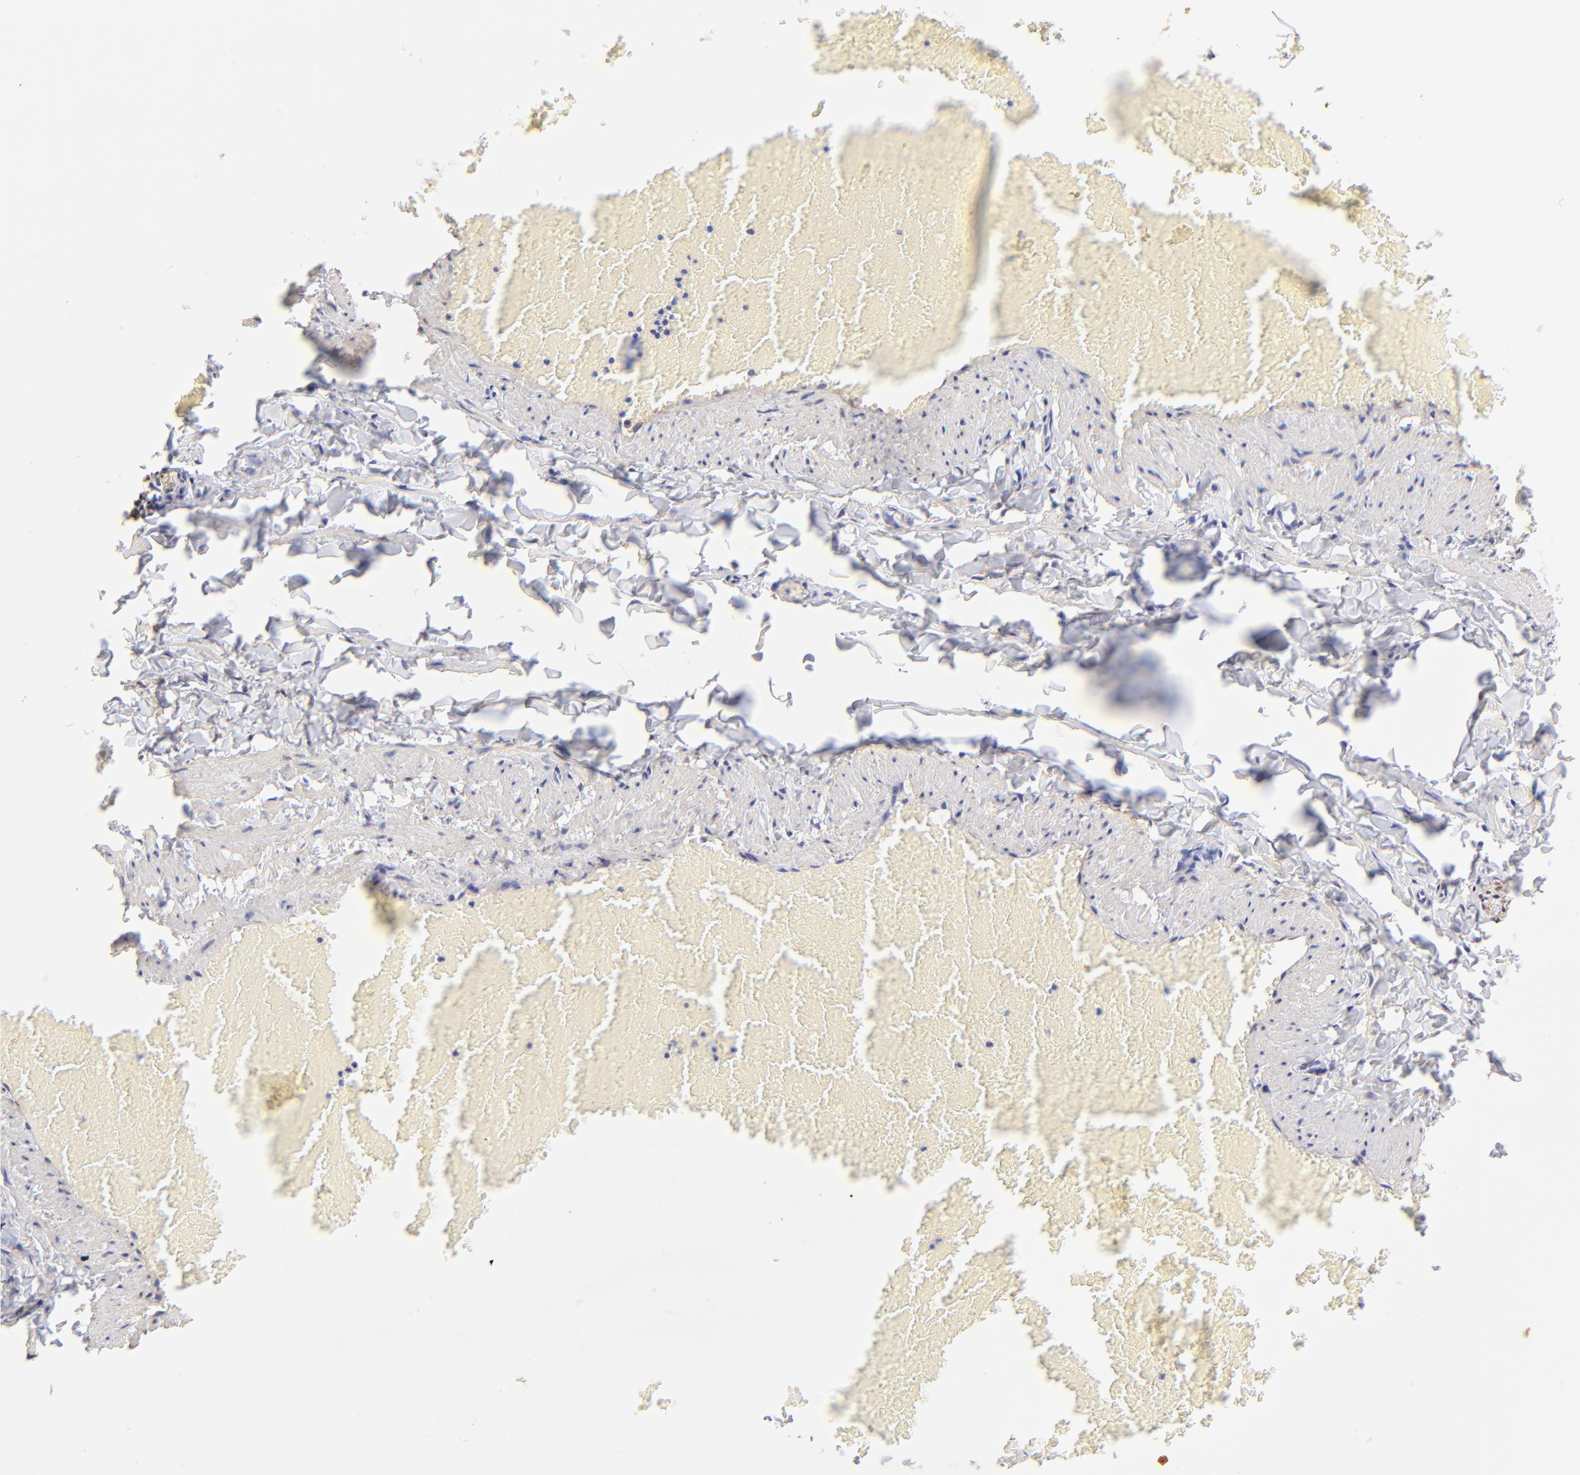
{"staining": {"intensity": "weak", "quantity": ">75%", "location": "cytoplasmic/membranous"}, "tissue": "adipose tissue", "cell_type": "Adipocytes", "image_type": "normal", "snomed": [{"axis": "morphology", "description": "Normal tissue, NOS"}, {"axis": "topography", "description": "Vascular tissue"}], "caption": "Adipose tissue stained with DAB (3,3'-diaminobenzidine) immunohistochemistry (IHC) displays low levels of weak cytoplasmic/membranous staining in approximately >75% of adipocytes. (Brightfield microscopy of DAB IHC at high magnification).", "gene": "ALDH1A1", "patient": {"sex": "male", "age": 41}}